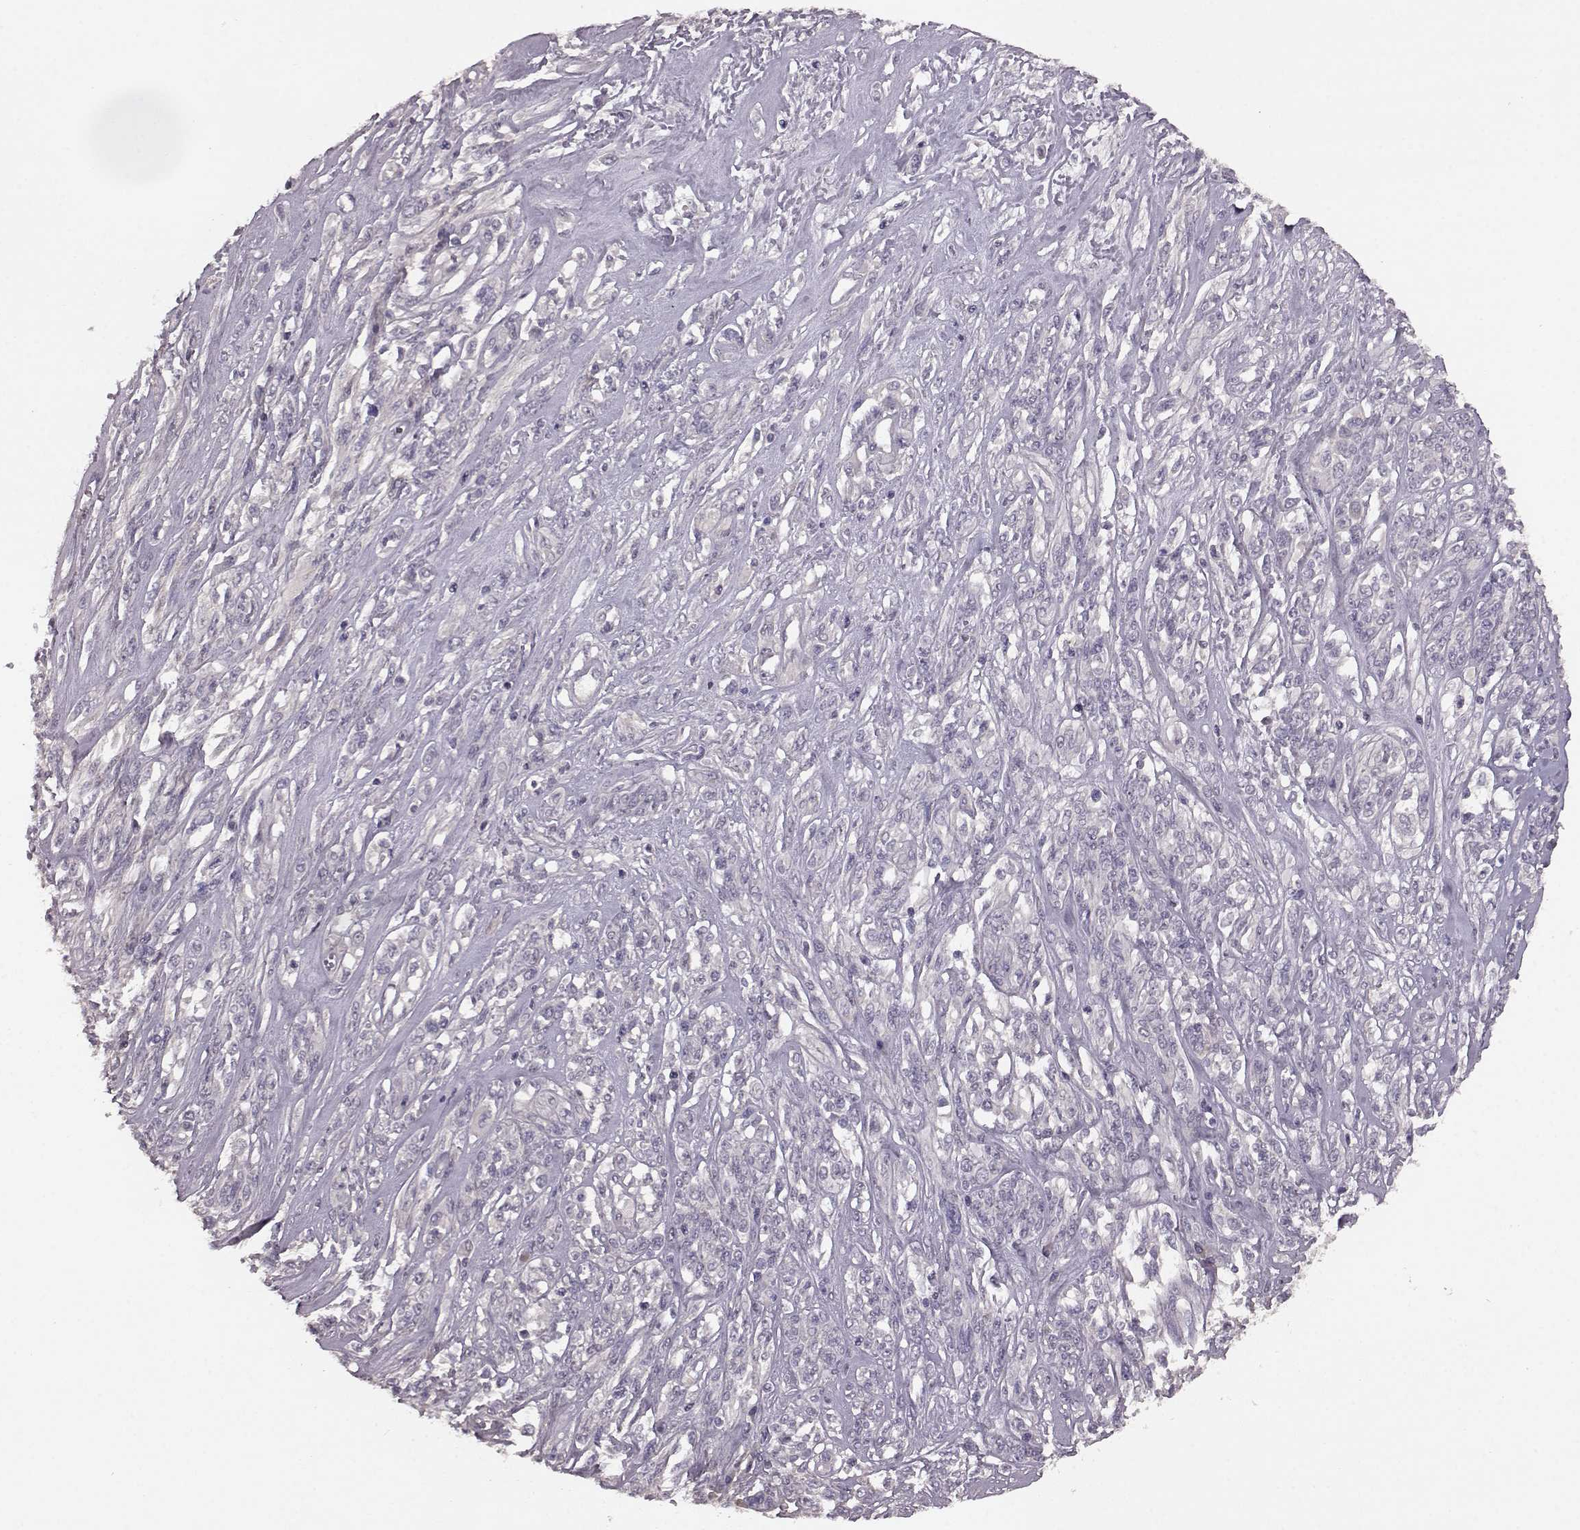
{"staining": {"intensity": "negative", "quantity": "none", "location": "none"}, "tissue": "melanoma", "cell_type": "Tumor cells", "image_type": "cancer", "snomed": [{"axis": "morphology", "description": "Malignant melanoma, NOS"}, {"axis": "topography", "description": "Skin"}], "caption": "There is no significant staining in tumor cells of malignant melanoma. (Stains: DAB (3,3'-diaminobenzidine) IHC with hematoxylin counter stain, Microscopy: brightfield microscopy at high magnification).", "gene": "SLC52A3", "patient": {"sex": "female", "age": 91}}